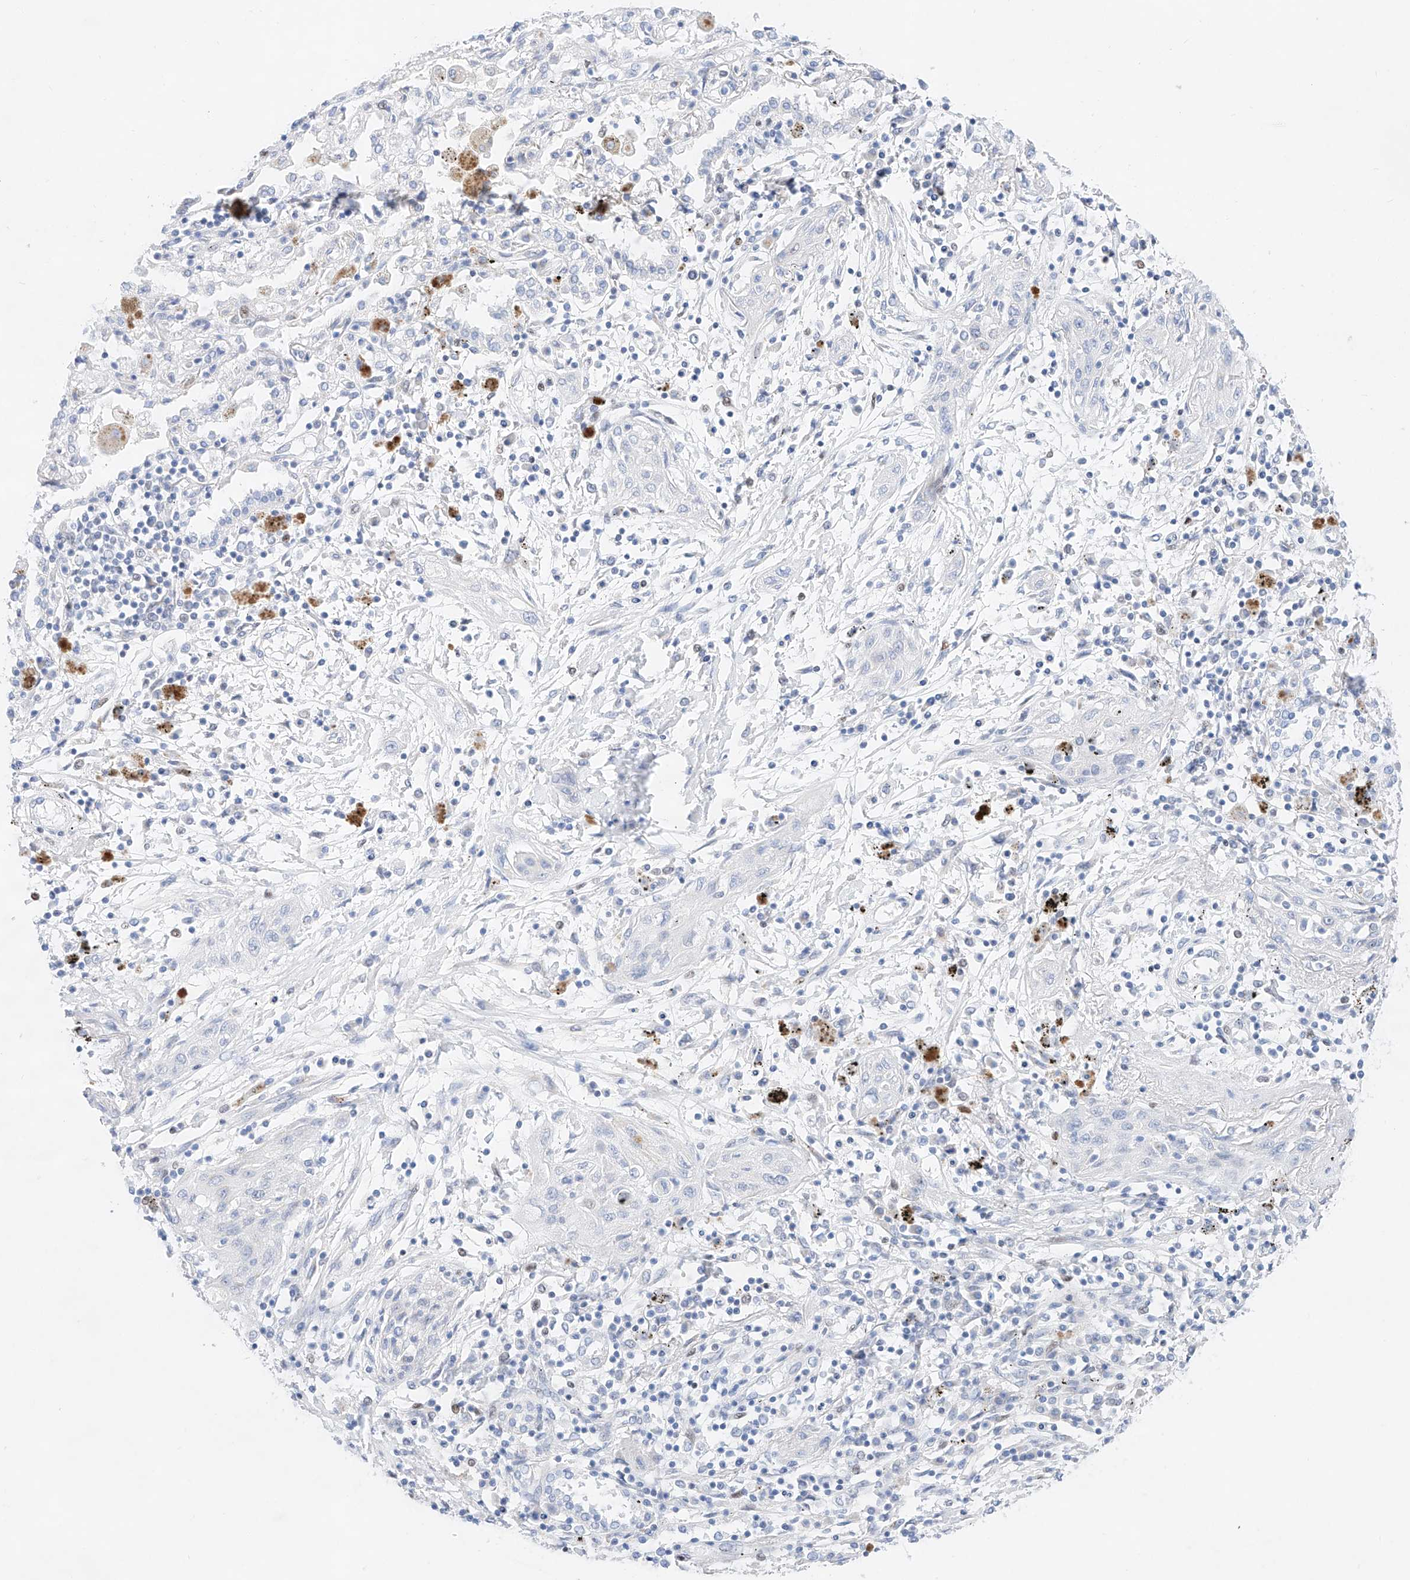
{"staining": {"intensity": "negative", "quantity": "none", "location": "none"}, "tissue": "lung cancer", "cell_type": "Tumor cells", "image_type": "cancer", "snomed": [{"axis": "morphology", "description": "Squamous cell carcinoma, NOS"}, {"axis": "topography", "description": "Lung"}], "caption": "The immunohistochemistry (IHC) photomicrograph has no significant staining in tumor cells of squamous cell carcinoma (lung) tissue.", "gene": "NT5C3B", "patient": {"sex": "female", "age": 47}}